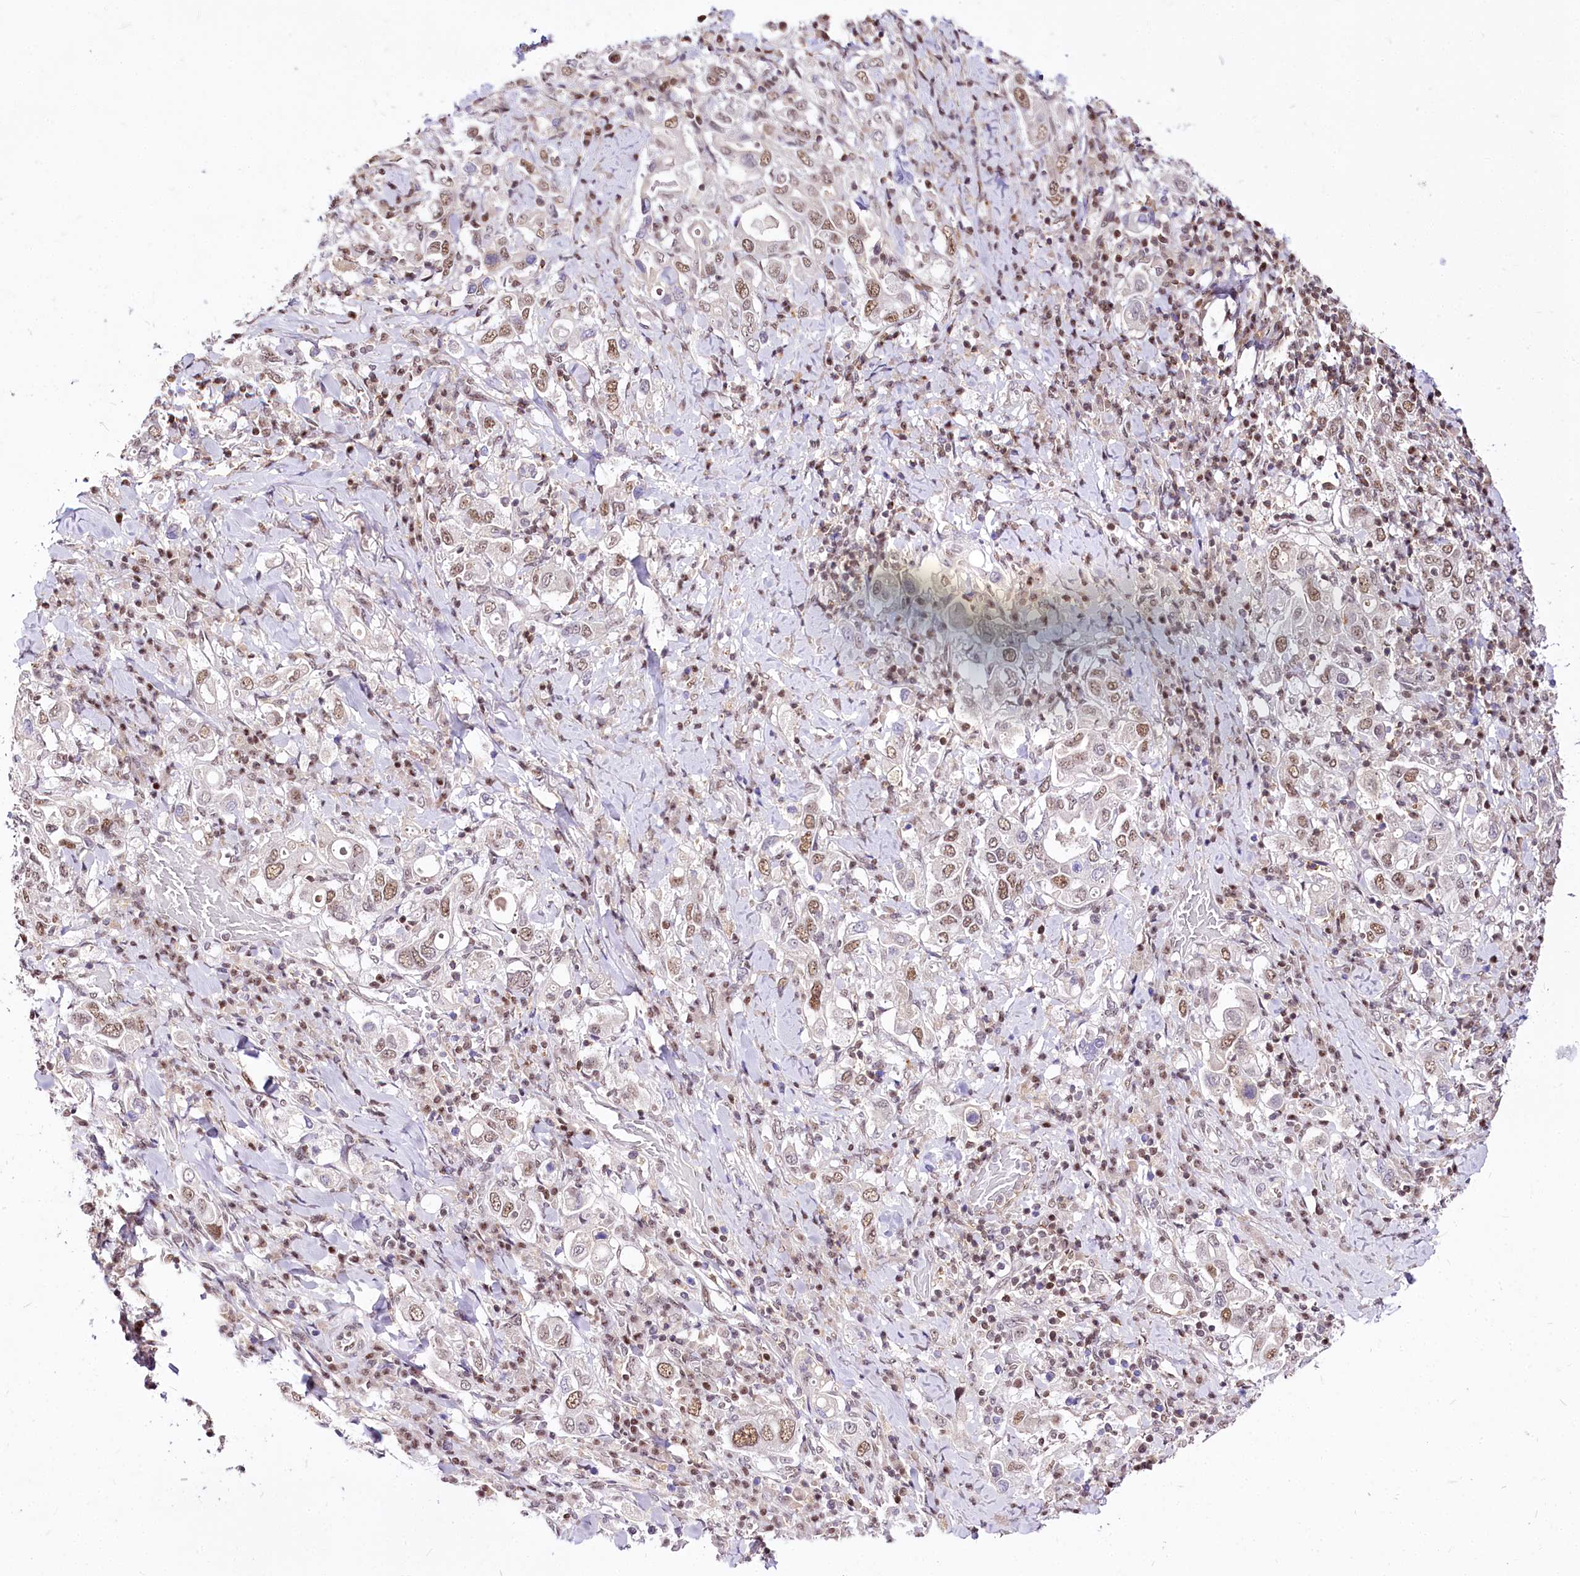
{"staining": {"intensity": "weak", "quantity": ">75%", "location": "nuclear"}, "tissue": "stomach cancer", "cell_type": "Tumor cells", "image_type": "cancer", "snomed": [{"axis": "morphology", "description": "Adenocarcinoma, NOS"}, {"axis": "topography", "description": "Stomach, upper"}], "caption": "Stomach cancer (adenocarcinoma) stained for a protein demonstrates weak nuclear positivity in tumor cells.", "gene": "POLA2", "patient": {"sex": "male", "age": 62}}